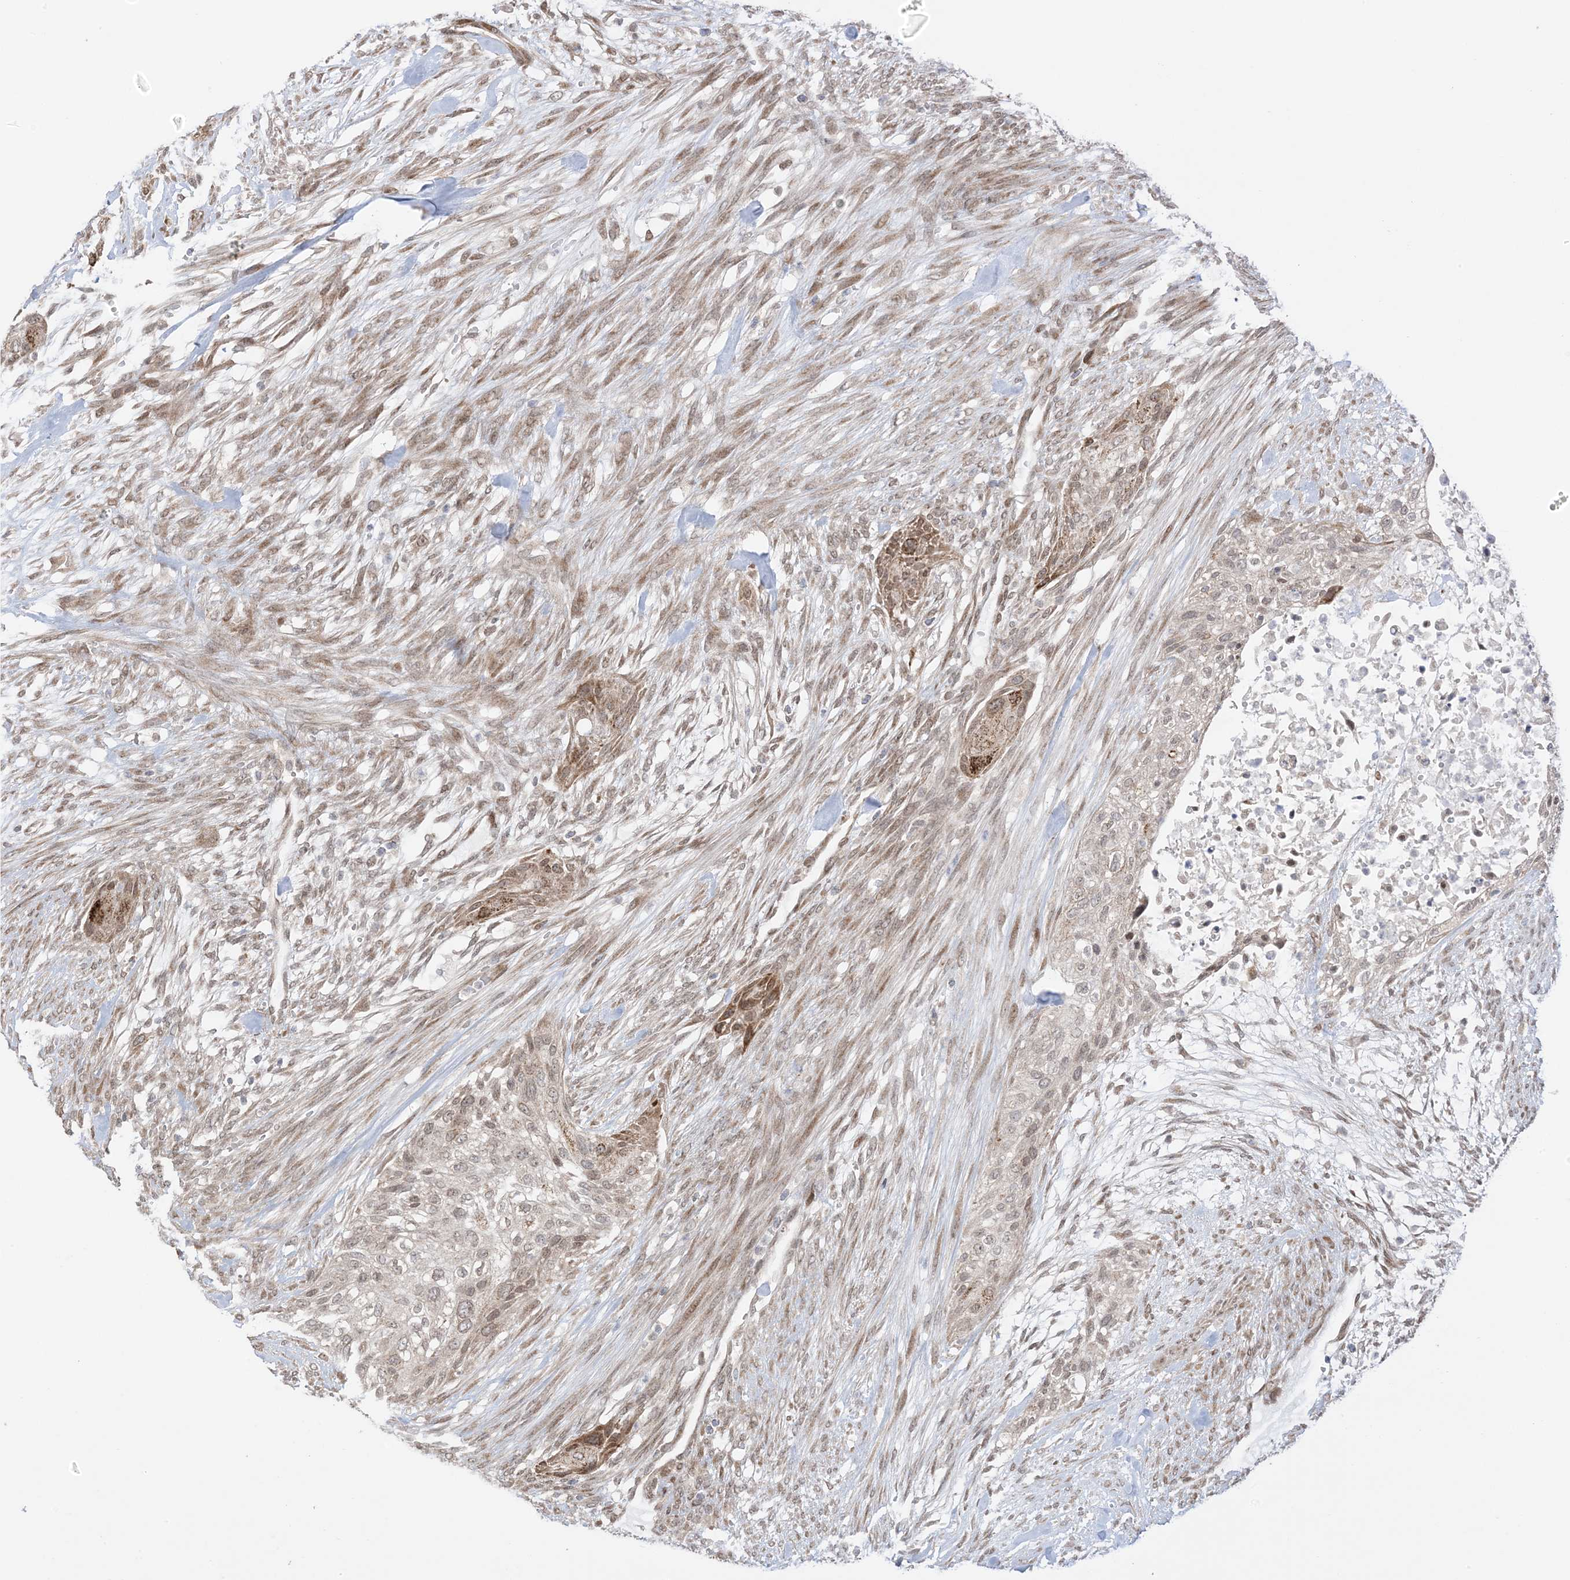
{"staining": {"intensity": "moderate", "quantity": "25%-75%", "location": "cytoplasmic/membranous,nuclear"}, "tissue": "urothelial cancer", "cell_type": "Tumor cells", "image_type": "cancer", "snomed": [{"axis": "morphology", "description": "Urothelial carcinoma, High grade"}, {"axis": "topography", "description": "Urinary bladder"}], "caption": "Urothelial cancer tissue displays moderate cytoplasmic/membranous and nuclear expression in about 25%-75% of tumor cells, visualized by immunohistochemistry. (brown staining indicates protein expression, while blue staining denotes nuclei).", "gene": "UBE2E2", "patient": {"sex": "male", "age": 35}}